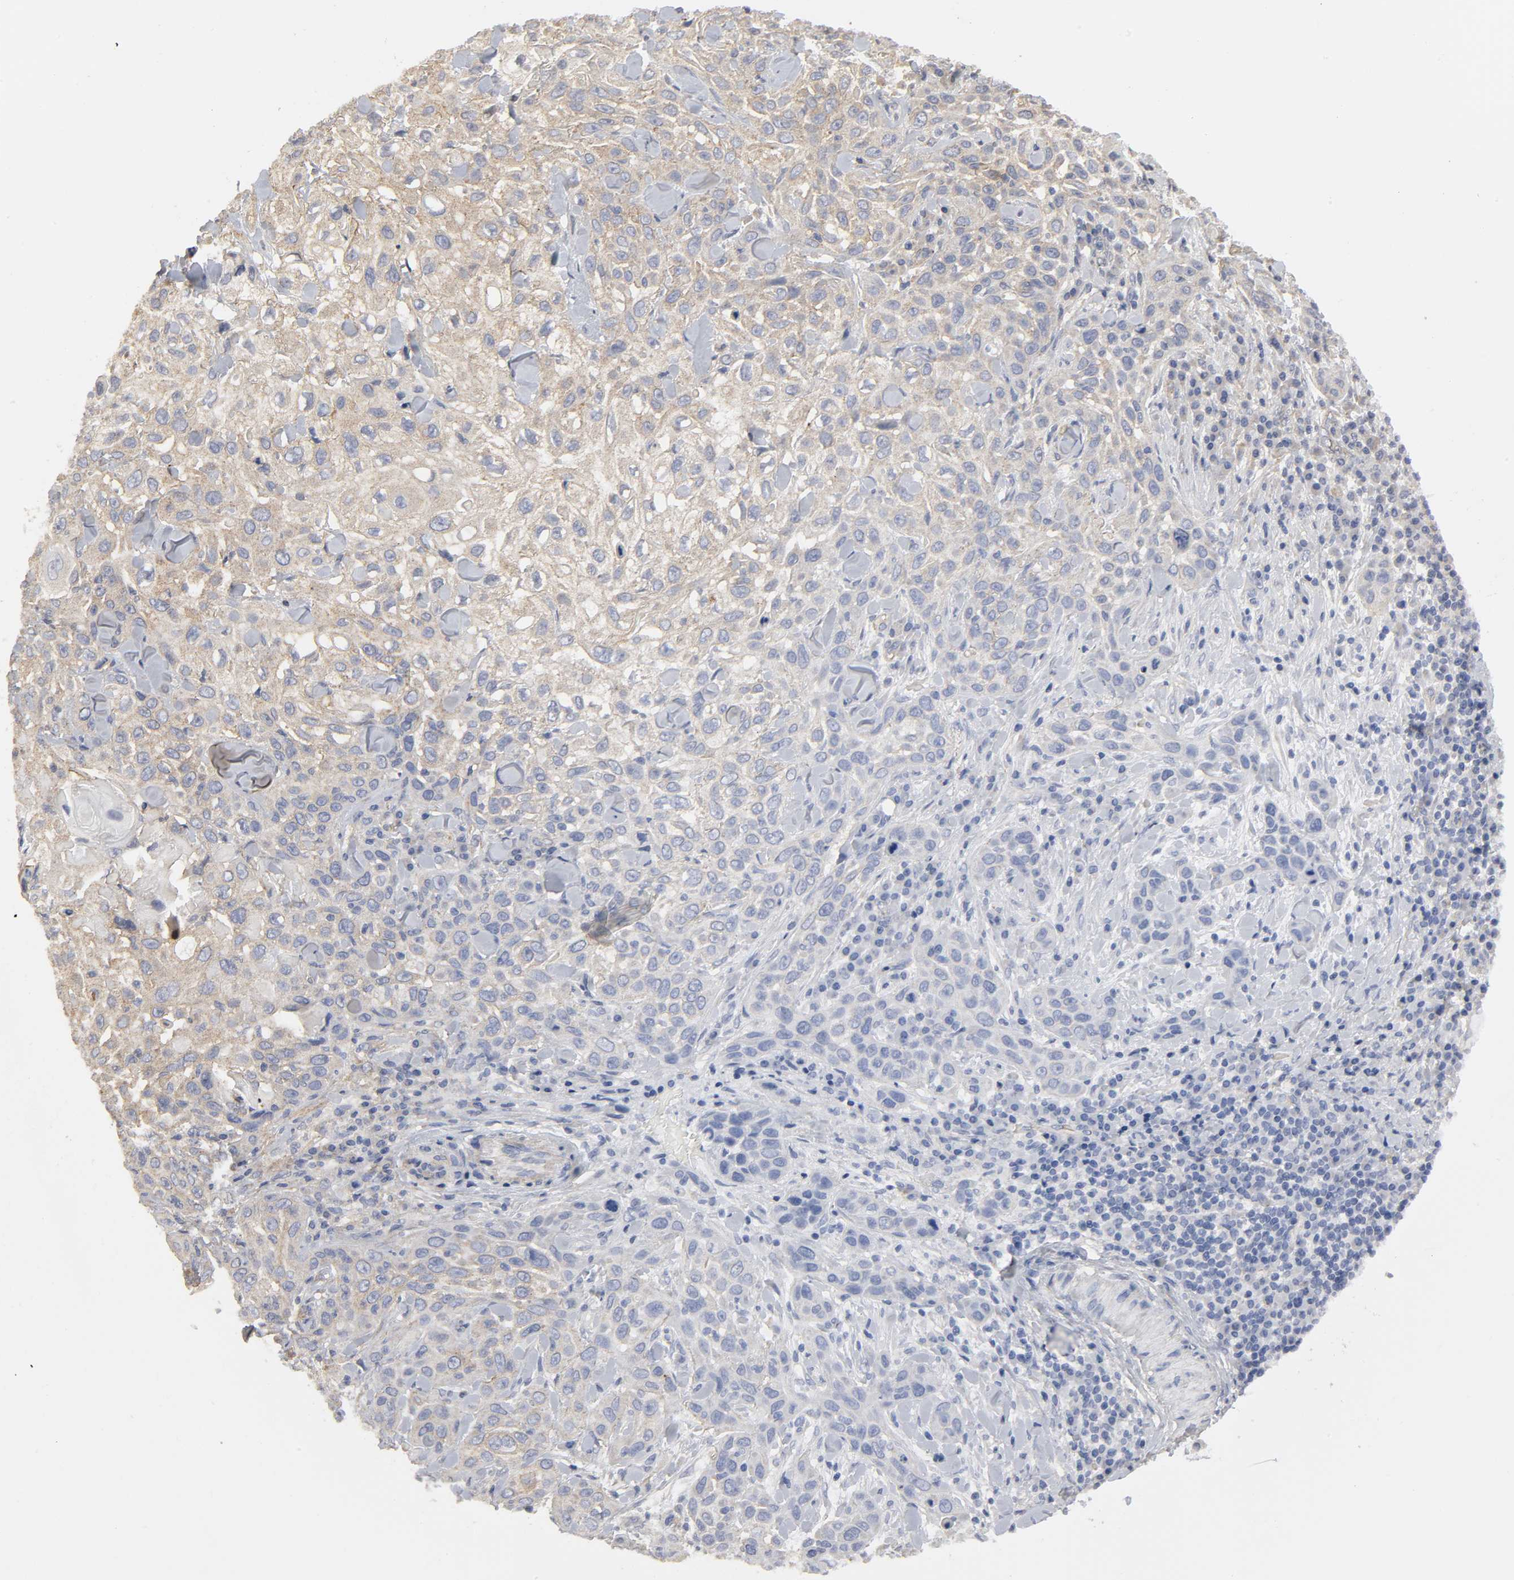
{"staining": {"intensity": "moderate", "quantity": "25%-75%", "location": "cytoplasmic/membranous"}, "tissue": "skin cancer", "cell_type": "Tumor cells", "image_type": "cancer", "snomed": [{"axis": "morphology", "description": "Squamous cell carcinoma, NOS"}, {"axis": "topography", "description": "Skin"}], "caption": "Protein analysis of skin cancer tissue reveals moderate cytoplasmic/membranous positivity in about 25%-75% of tumor cells.", "gene": "SH3GLB1", "patient": {"sex": "male", "age": 84}}